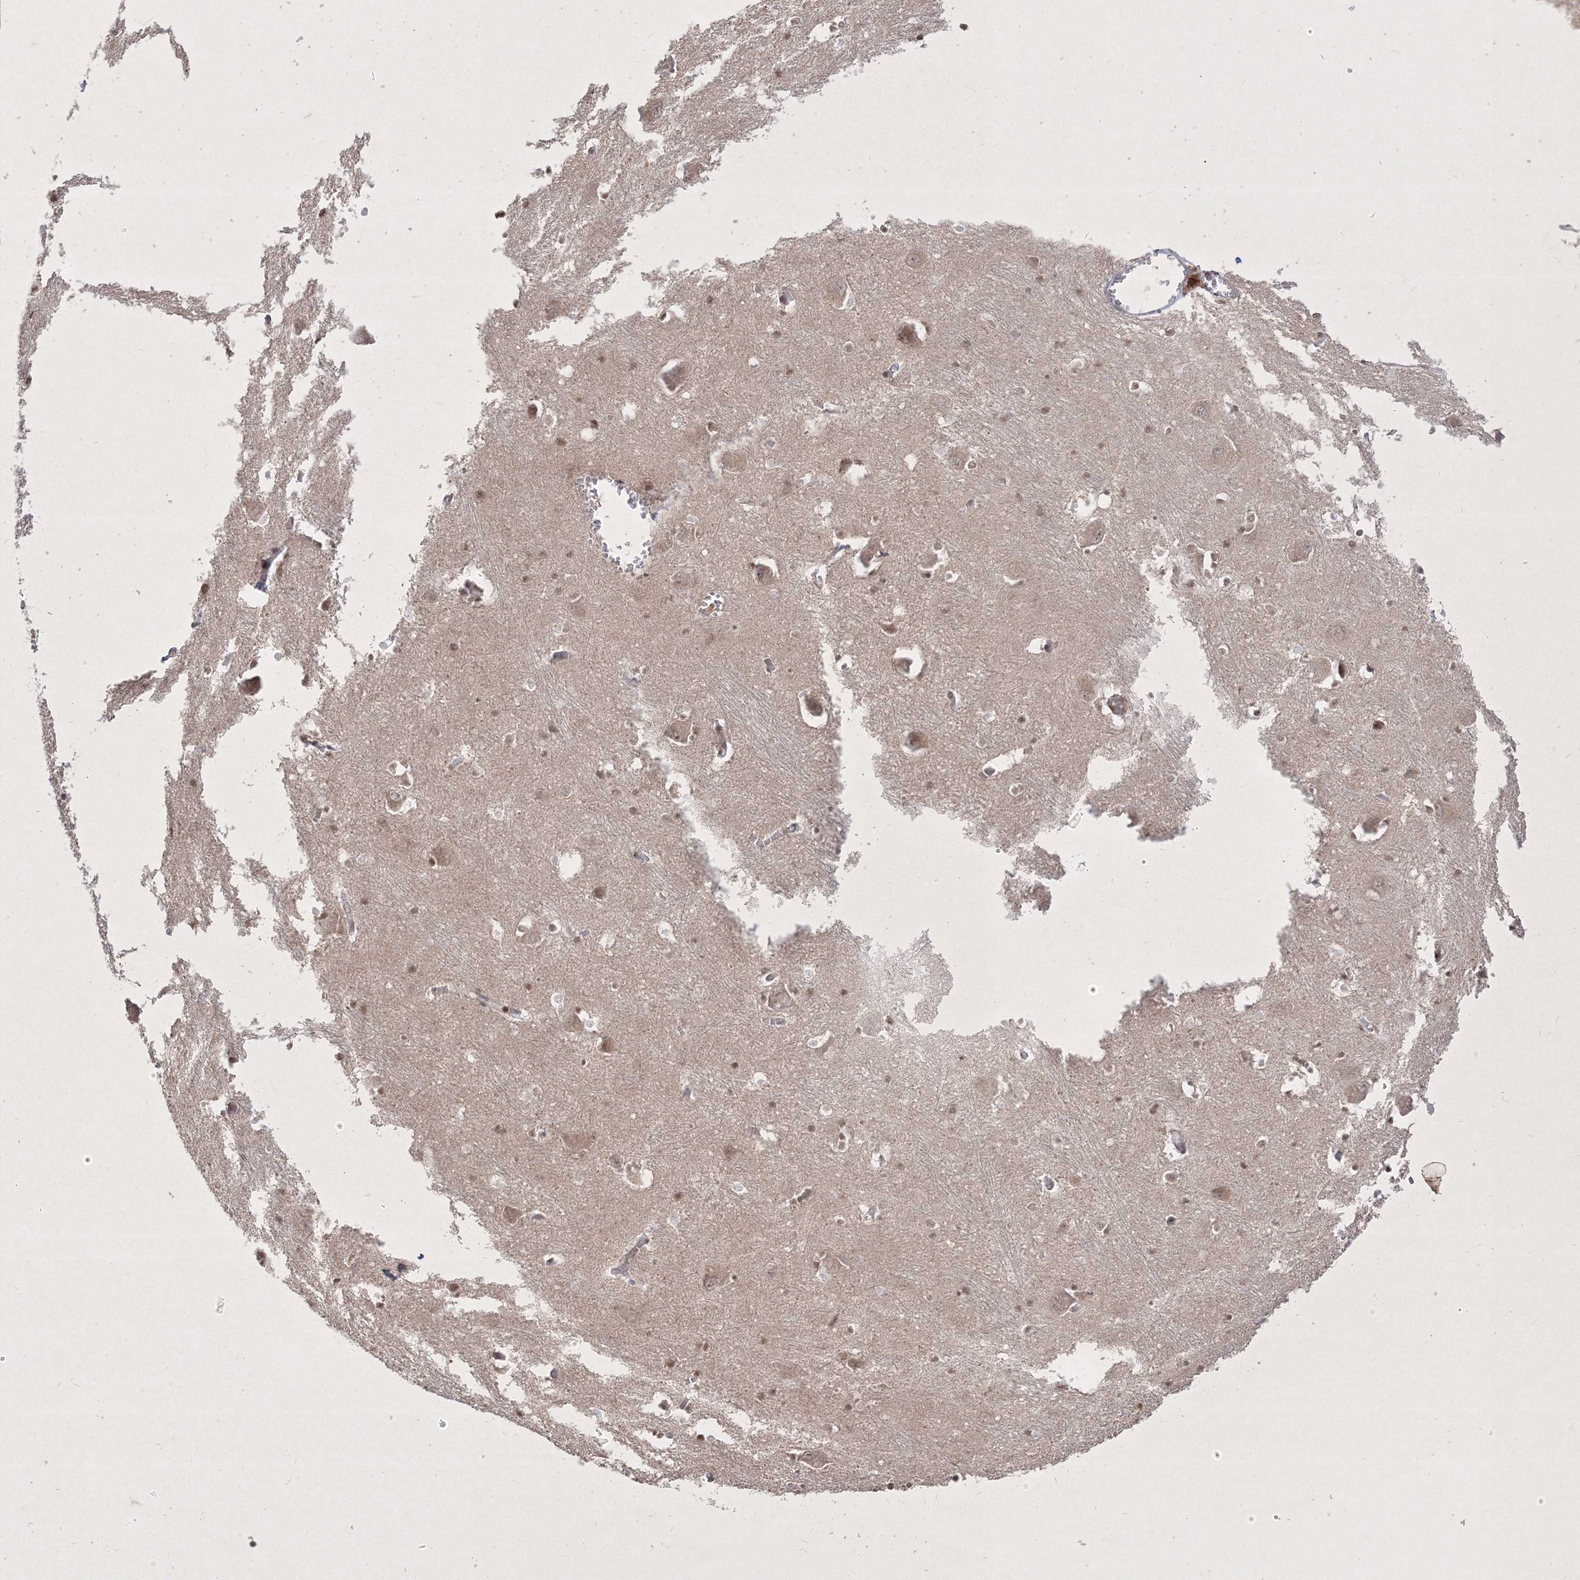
{"staining": {"intensity": "moderate", "quantity": "25%-75%", "location": "nuclear"}, "tissue": "caudate", "cell_type": "Glial cells", "image_type": "normal", "snomed": [{"axis": "morphology", "description": "Normal tissue, NOS"}, {"axis": "topography", "description": "Lateral ventricle wall"}], "caption": "Immunohistochemical staining of normal caudate exhibits 25%-75% levels of moderate nuclear protein positivity in about 25%-75% of glial cells.", "gene": "TAB1", "patient": {"sex": "male", "age": 37}}